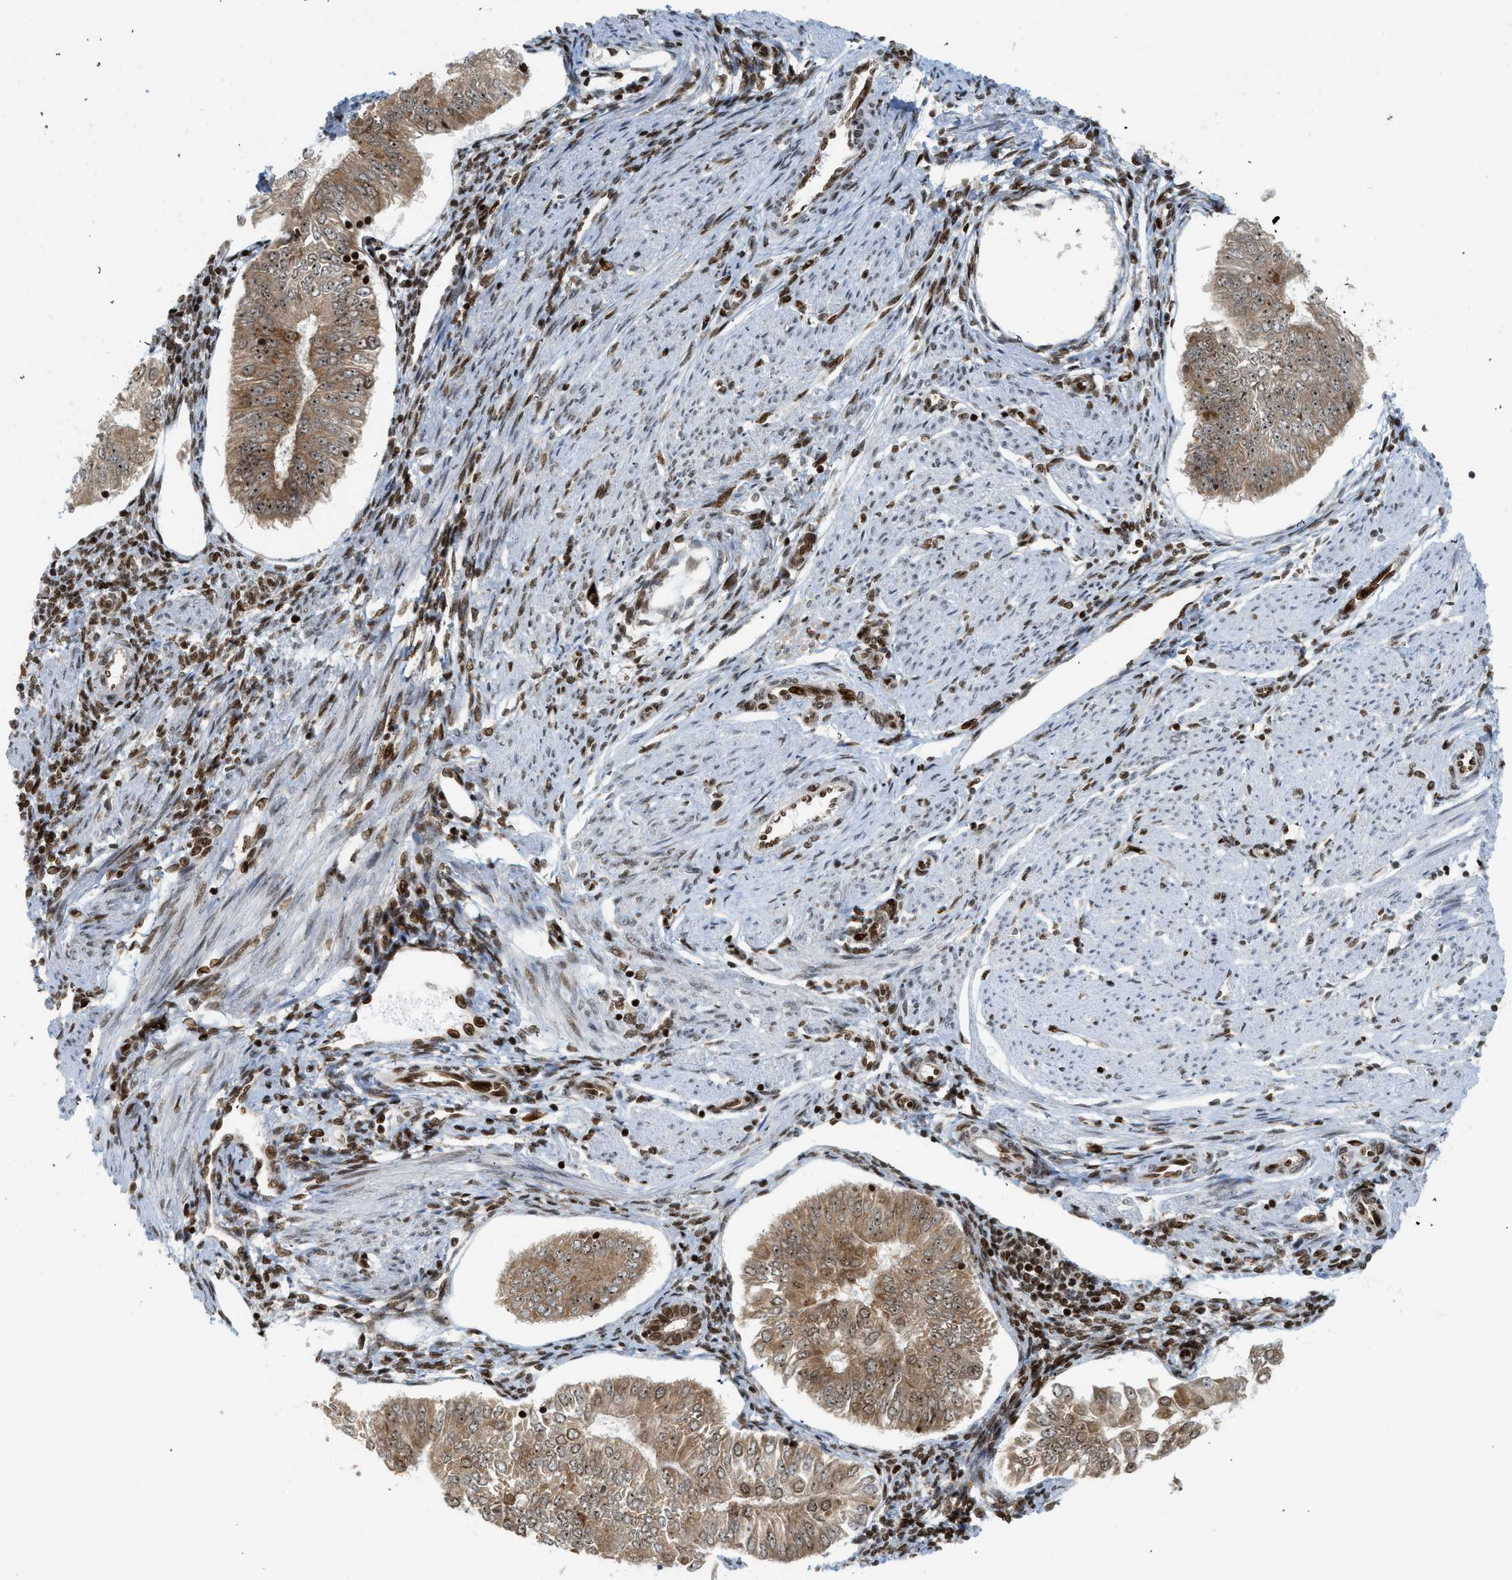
{"staining": {"intensity": "moderate", "quantity": ">75%", "location": "cytoplasmic/membranous,nuclear"}, "tissue": "endometrial cancer", "cell_type": "Tumor cells", "image_type": "cancer", "snomed": [{"axis": "morphology", "description": "Adenocarcinoma, NOS"}, {"axis": "topography", "description": "Endometrium"}], "caption": "Protein expression analysis of endometrial cancer (adenocarcinoma) reveals moderate cytoplasmic/membranous and nuclear positivity in approximately >75% of tumor cells.", "gene": "ZNF22", "patient": {"sex": "female", "age": 53}}